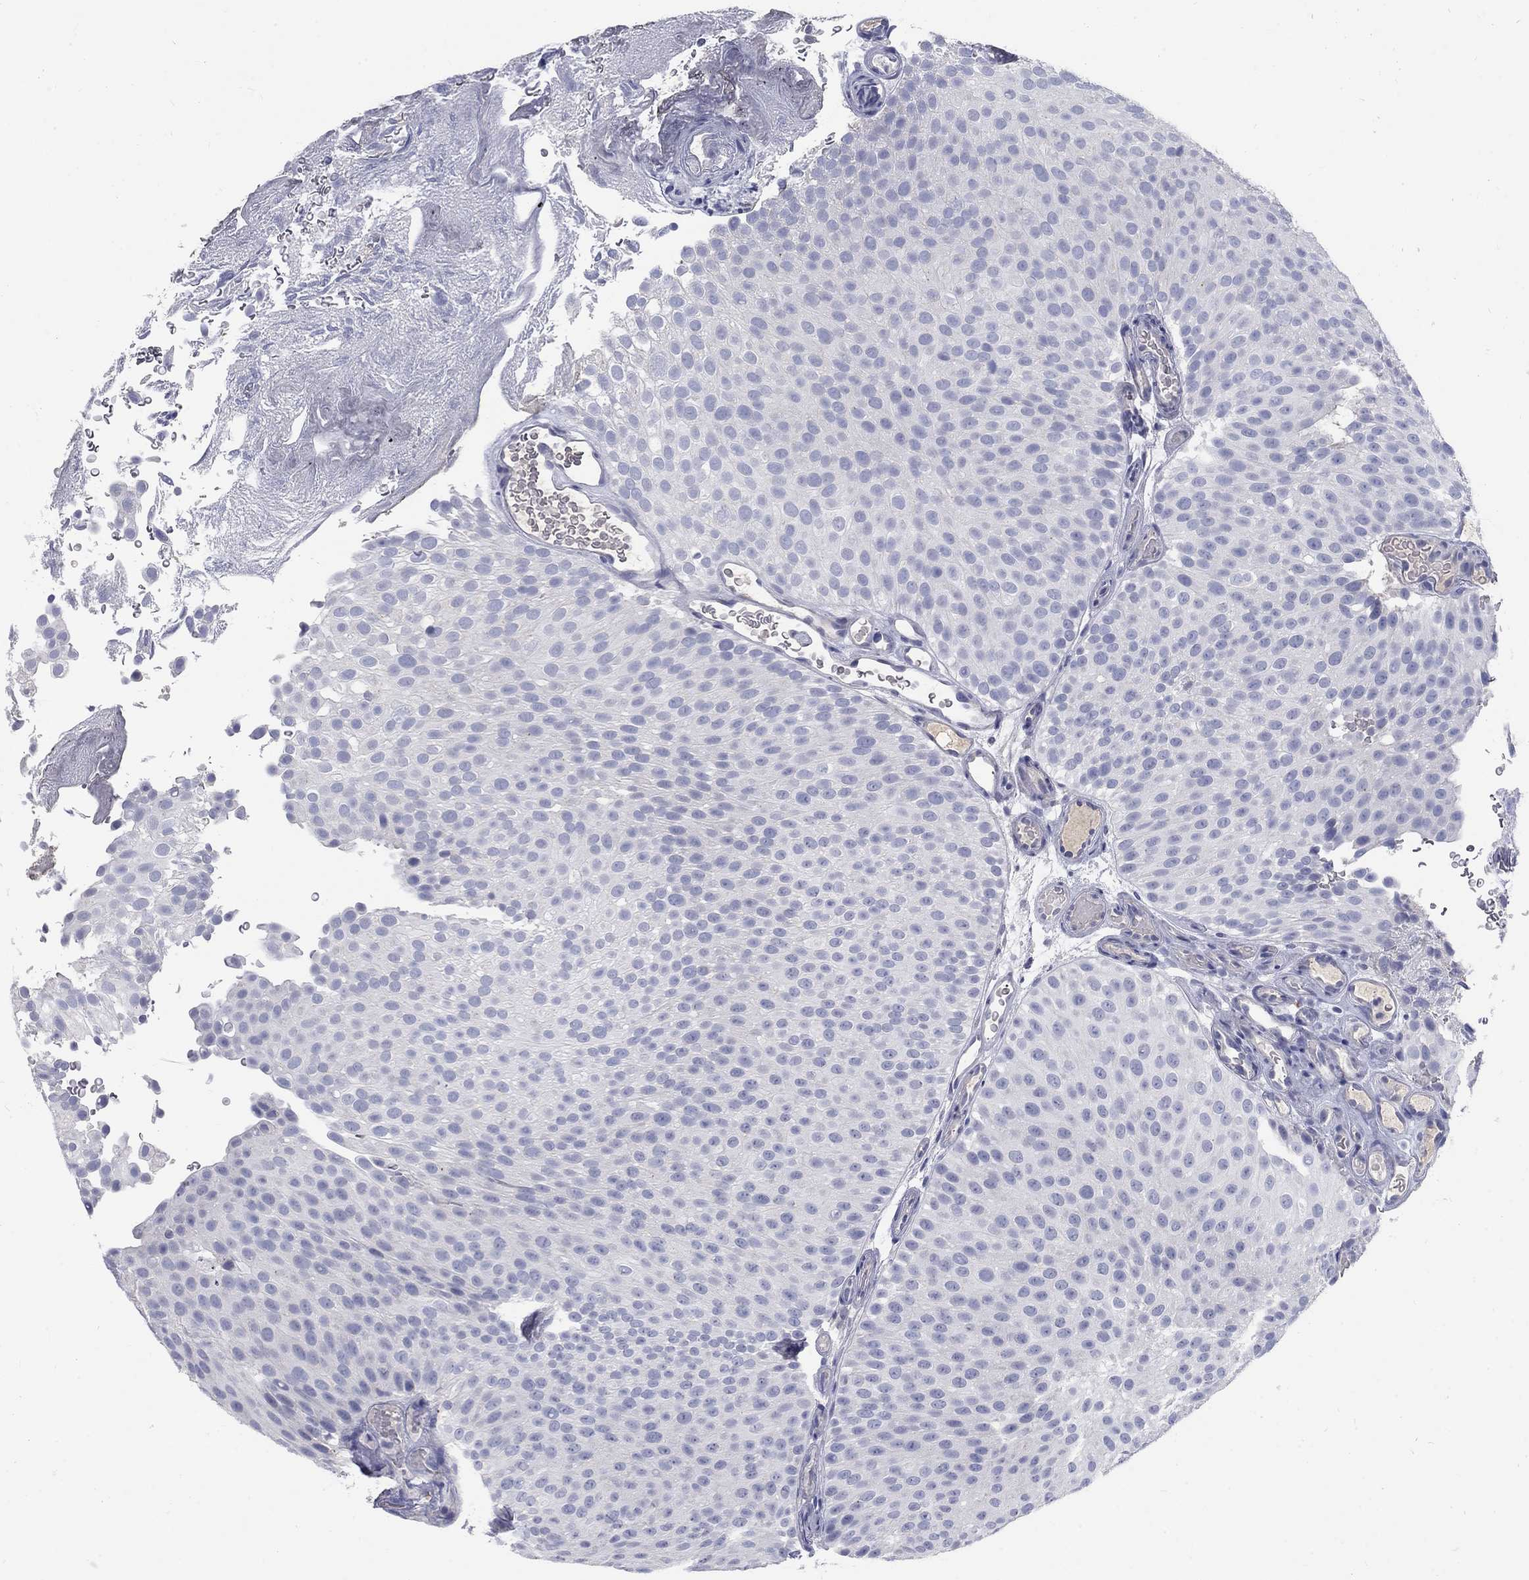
{"staining": {"intensity": "negative", "quantity": "none", "location": "none"}, "tissue": "urothelial cancer", "cell_type": "Tumor cells", "image_type": "cancer", "snomed": [{"axis": "morphology", "description": "Urothelial carcinoma, Low grade"}, {"axis": "topography", "description": "Urinary bladder"}], "caption": "Histopathology image shows no protein expression in tumor cells of urothelial cancer tissue. (DAB immunohistochemistry visualized using brightfield microscopy, high magnification).", "gene": "PTH1R", "patient": {"sex": "male", "age": 78}}